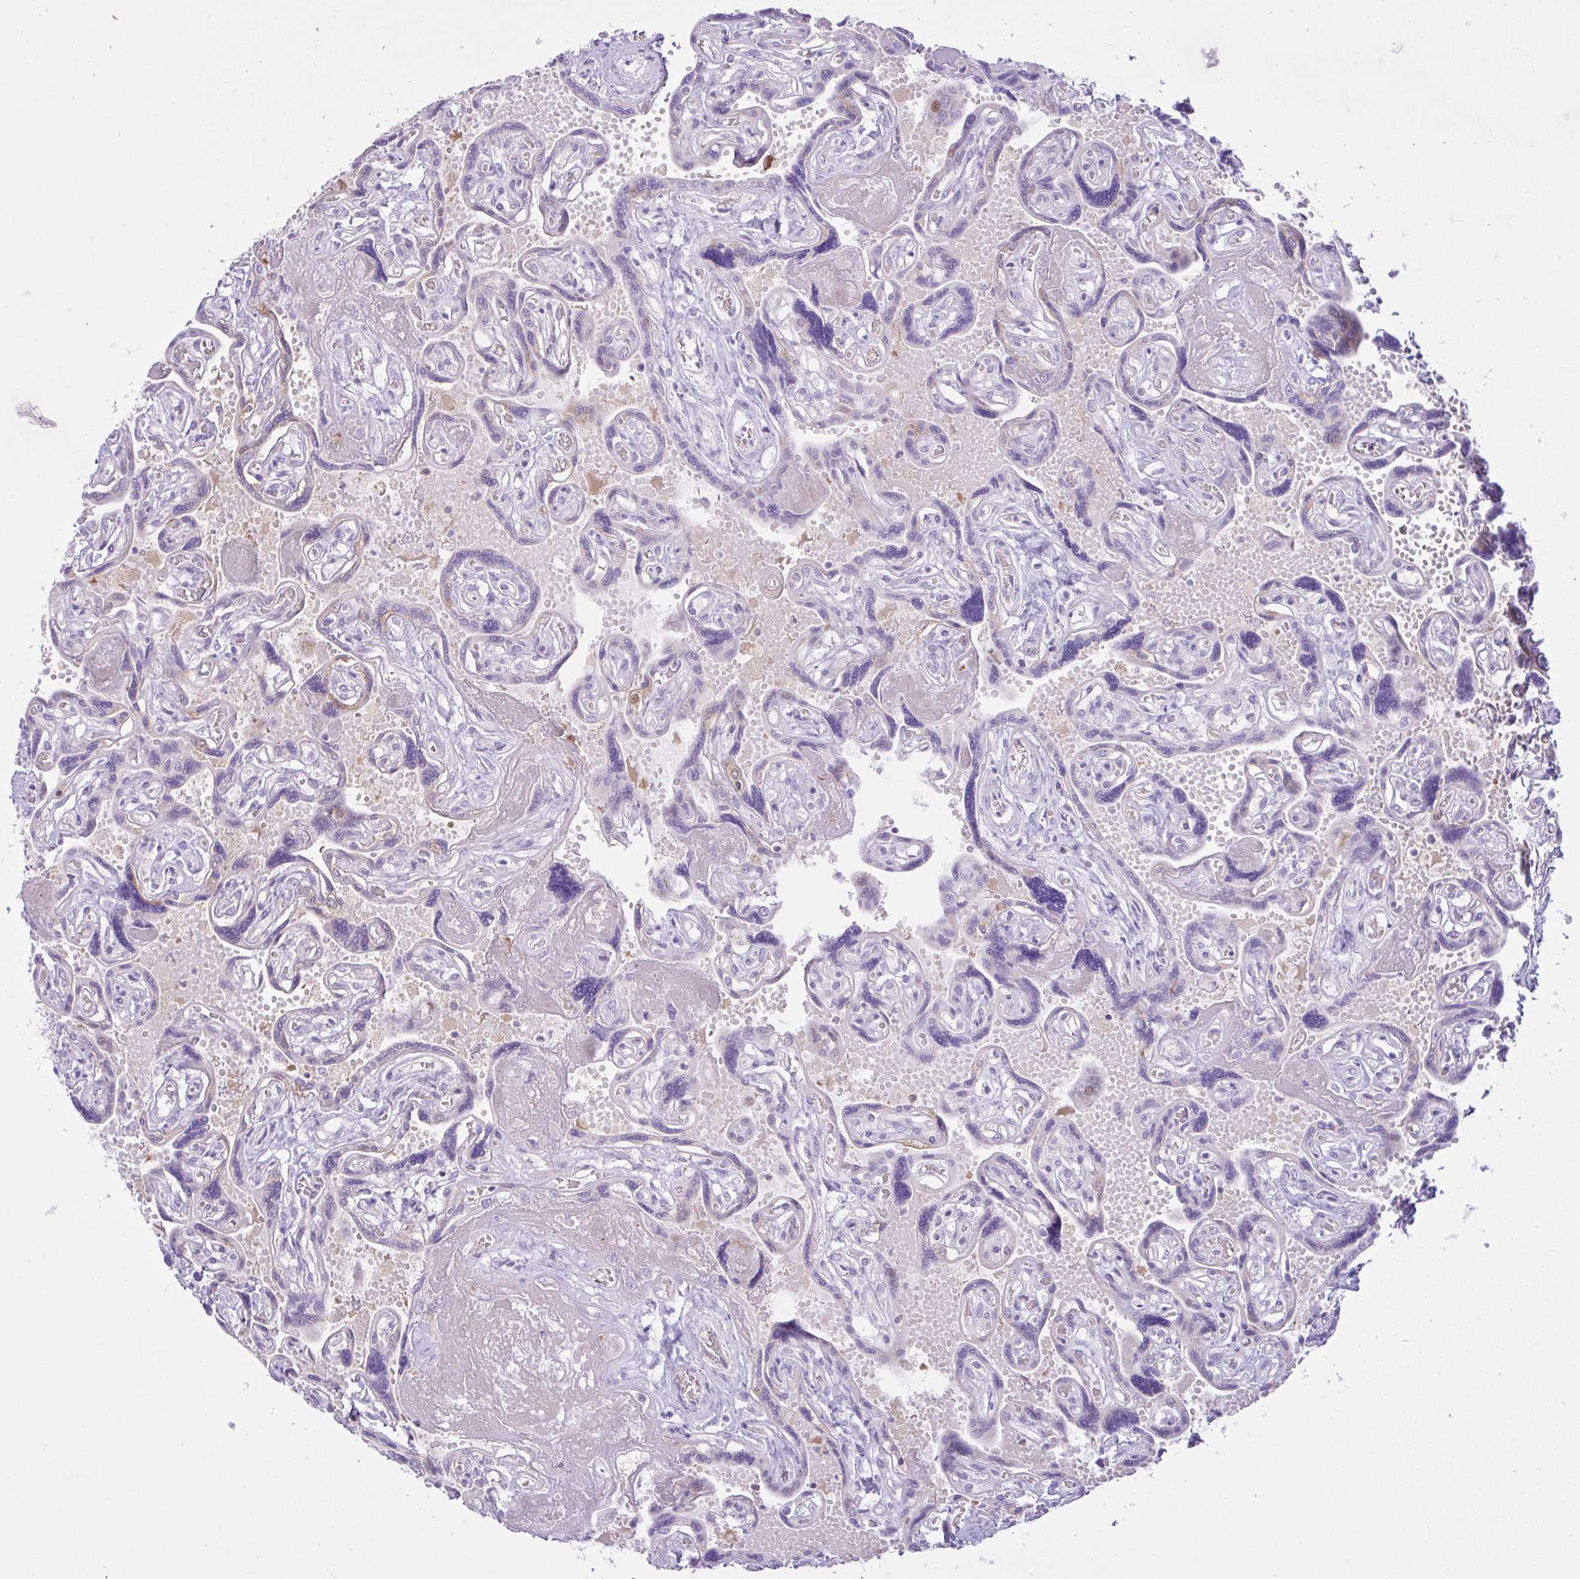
{"staining": {"intensity": "weak", "quantity": "<25%", "location": "cytoplasmic/membranous"}, "tissue": "placenta", "cell_type": "Trophoblastic cells", "image_type": "normal", "snomed": [{"axis": "morphology", "description": "Normal tissue, NOS"}, {"axis": "topography", "description": "Placenta"}], "caption": "Immunohistochemistry (IHC) photomicrograph of unremarkable placenta stained for a protein (brown), which displays no expression in trophoblastic cells.", "gene": "EEF1A1", "patient": {"sex": "female", "age": 32}}